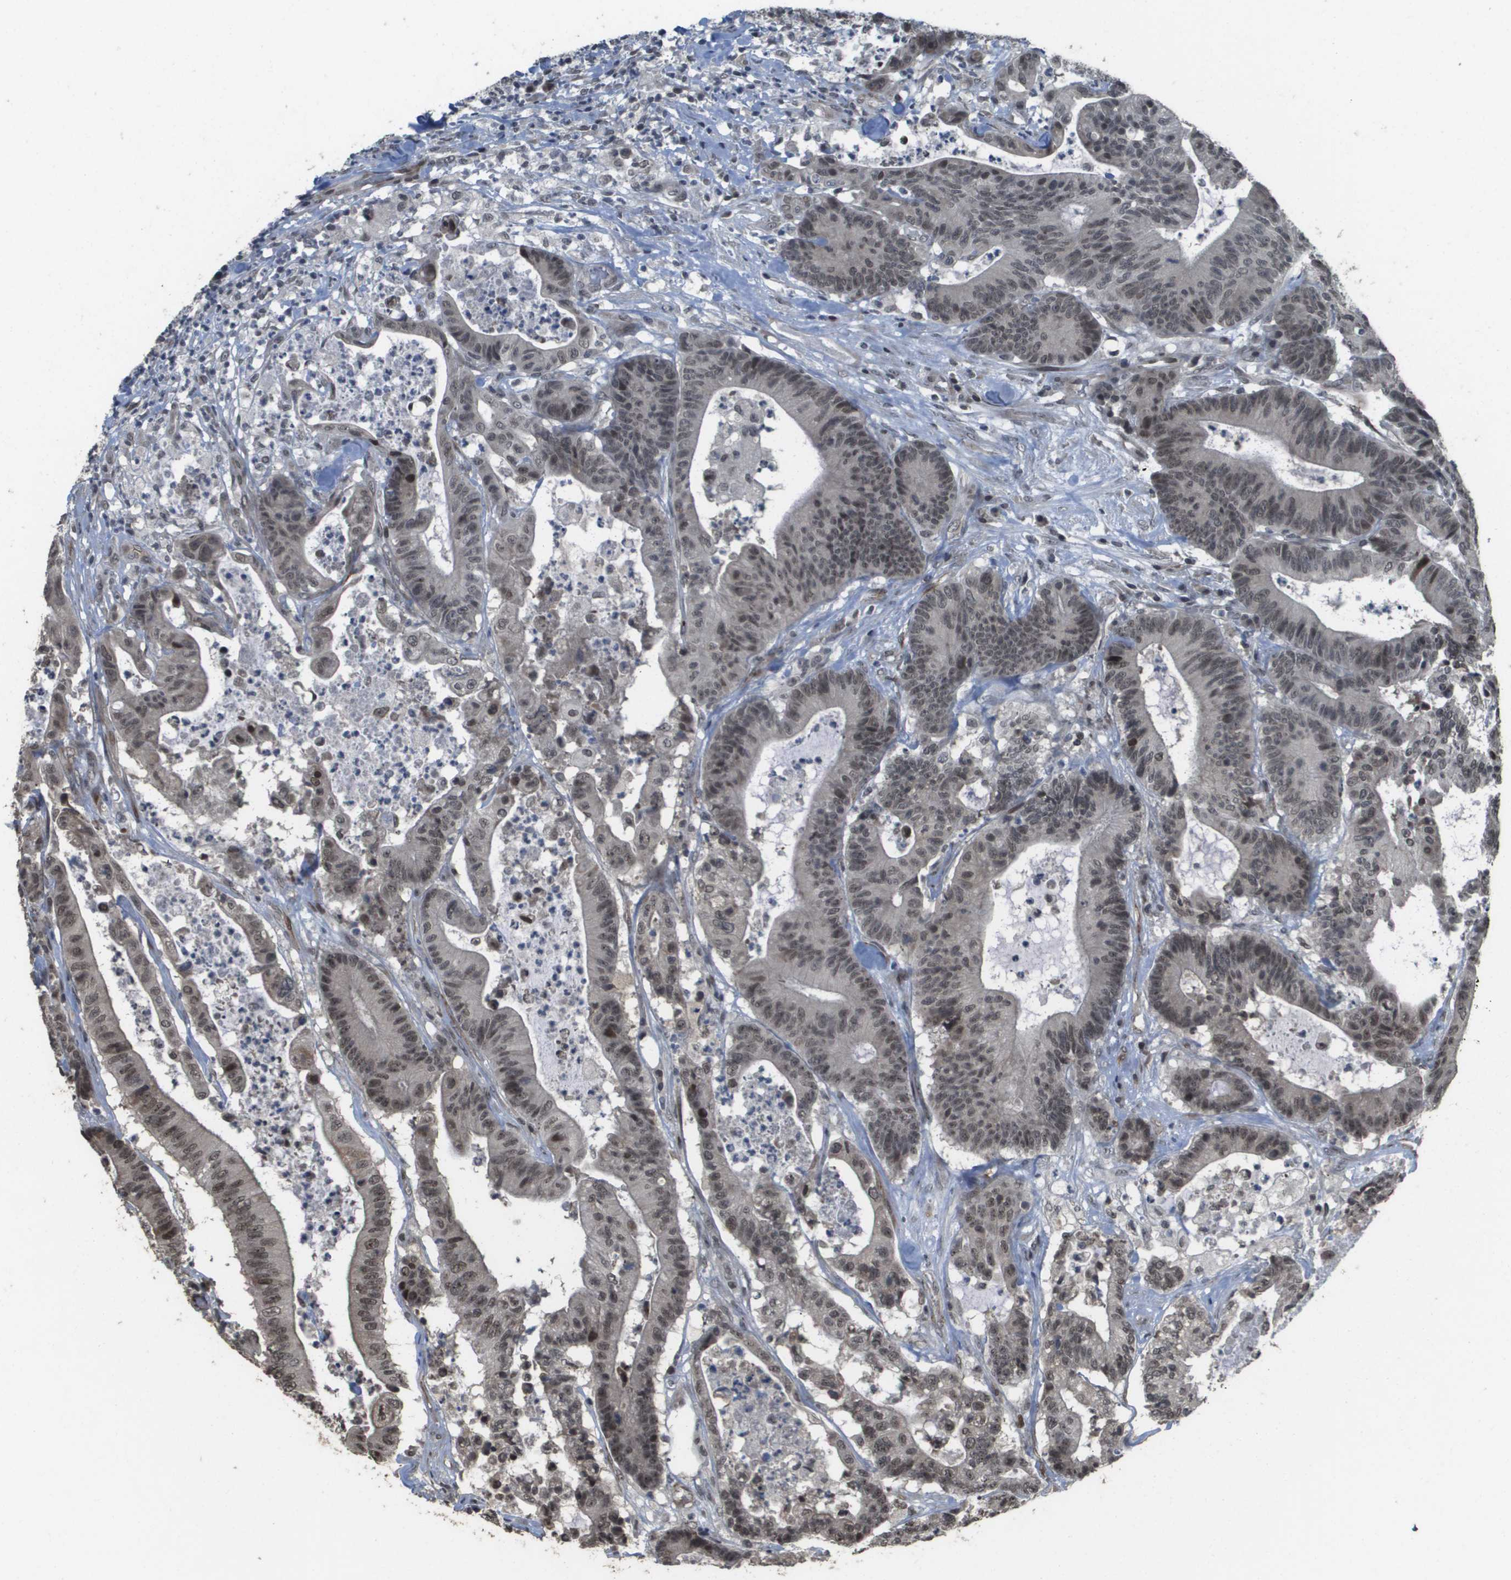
{"staining": {"intensity": "weak", "quantity": "25%-75%", "location": "nuclear"}, "tissue": "colorectal cancer", "cell_type": "Tumor cells", "image_type": "cancer", "snomed": [{"axis": "morphology", "description": "Adenocarcinoma, NOS"}, {"axis": "topography", "description": "Colon"}], "caption": "IHC photomicrograph of human colorectal adenocarcinoma stained for a protein (brown), which reveals low levels of weak nuclear staining in approximately 25%-75% of tumor cells.", "gene": "KAT5", "patient": {"sex": "female", "age": 84}}